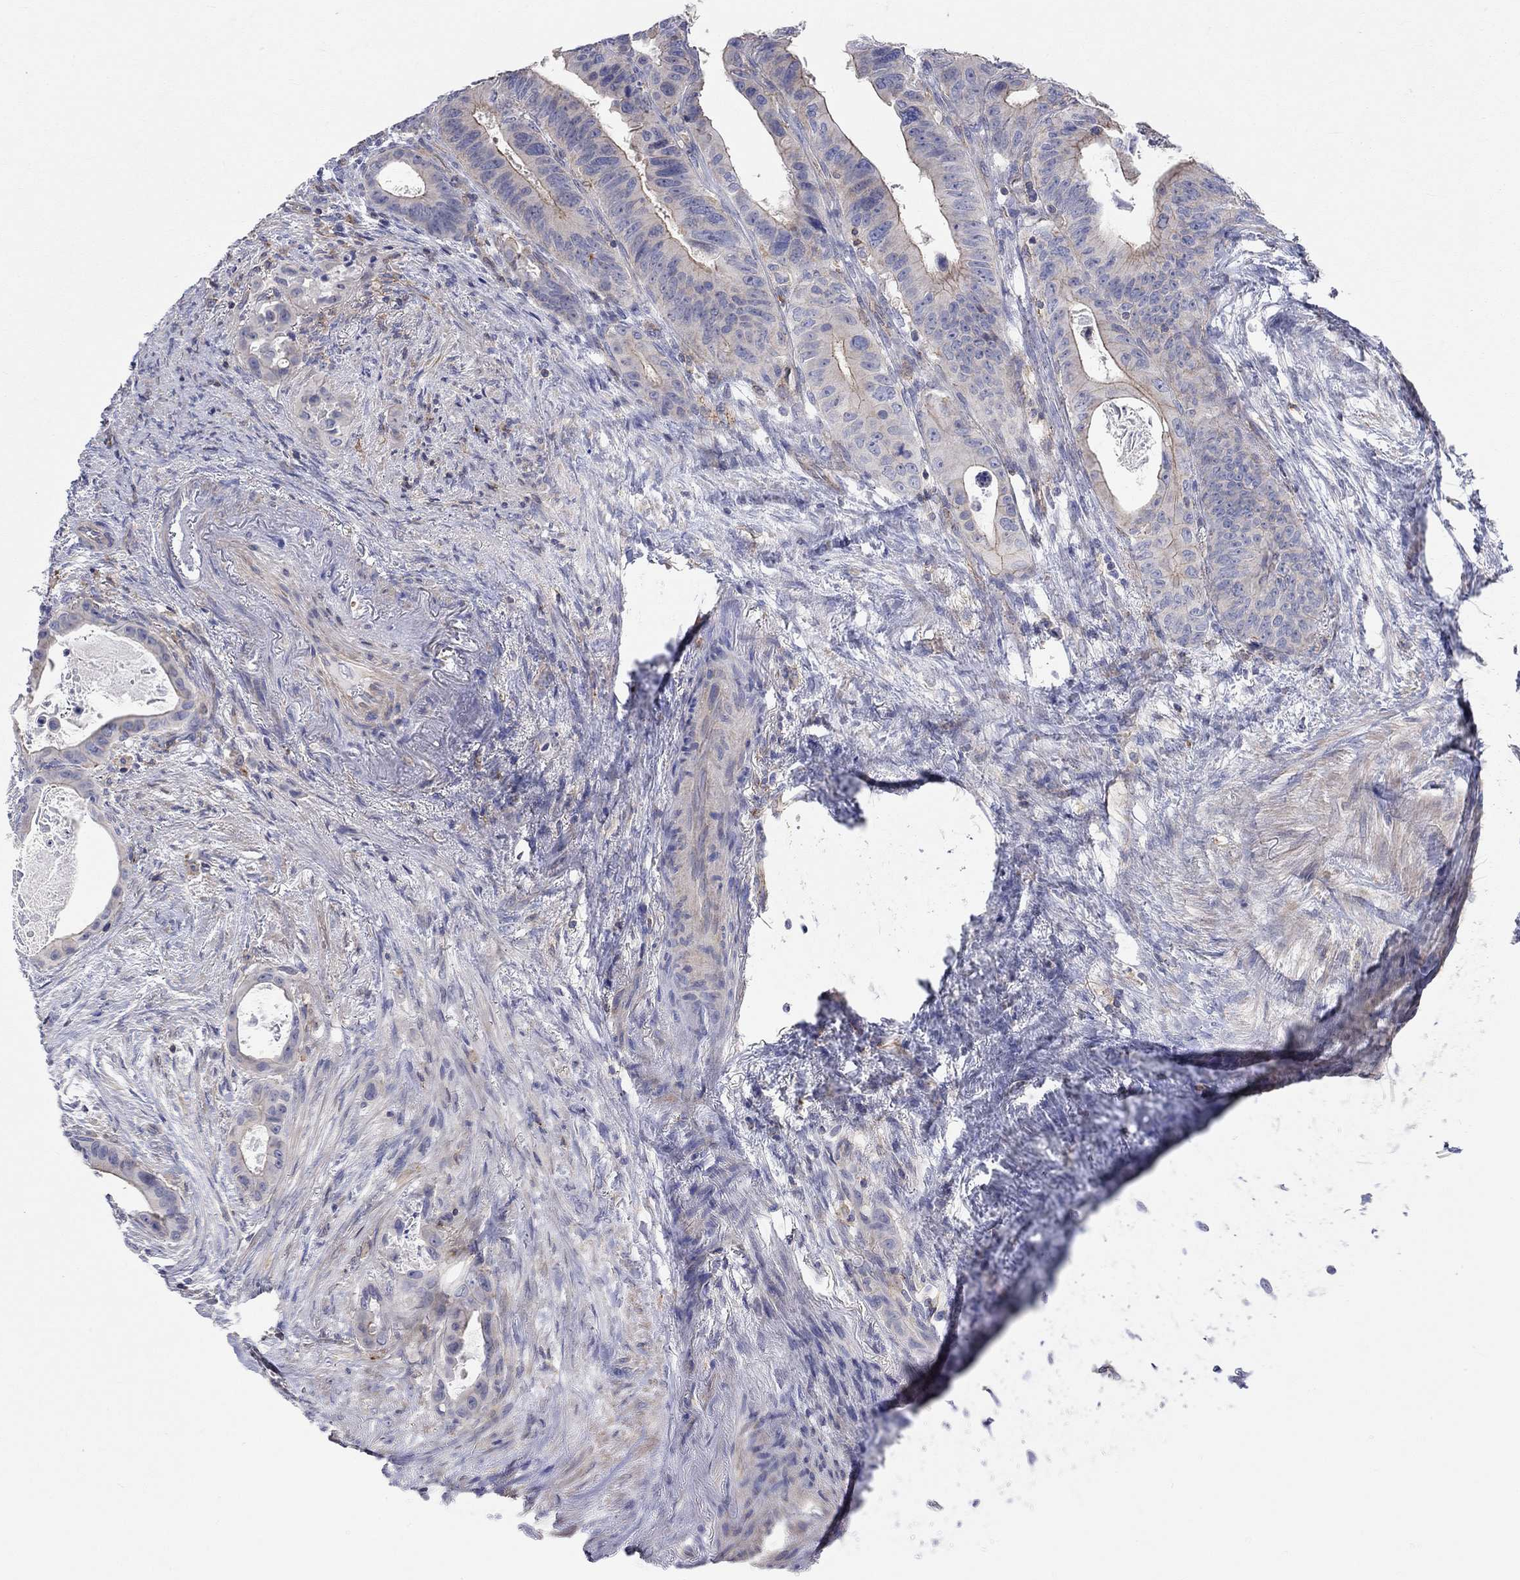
{"staining": {"intensity": "moderate", "quantity": "<25%", "location": "cytoplasmic/membranous"}, "tissue": "colorectal cancer", "cell_type": "Tumor cells", "image_type": "cancer", "snomed": [{"axis": "morphology", "description": "Adenocarcinoma, NOS"}, {"axis": "topography", "description": "Rectum"}], "caption": "Protein expression analysis of human colorectal cancer (adenocarcinoma) reveals moderate cytoplasmic/membranous expression in about <25% of tumor cells. Using DAB (3,3'-diaminobenzidine) (brown) and hematoxylin (blue) stains, captured at high magnification using brightfield microscopy.", "gene": "PCDHGA10", "patient": {"sex": "male", "age": 64}}